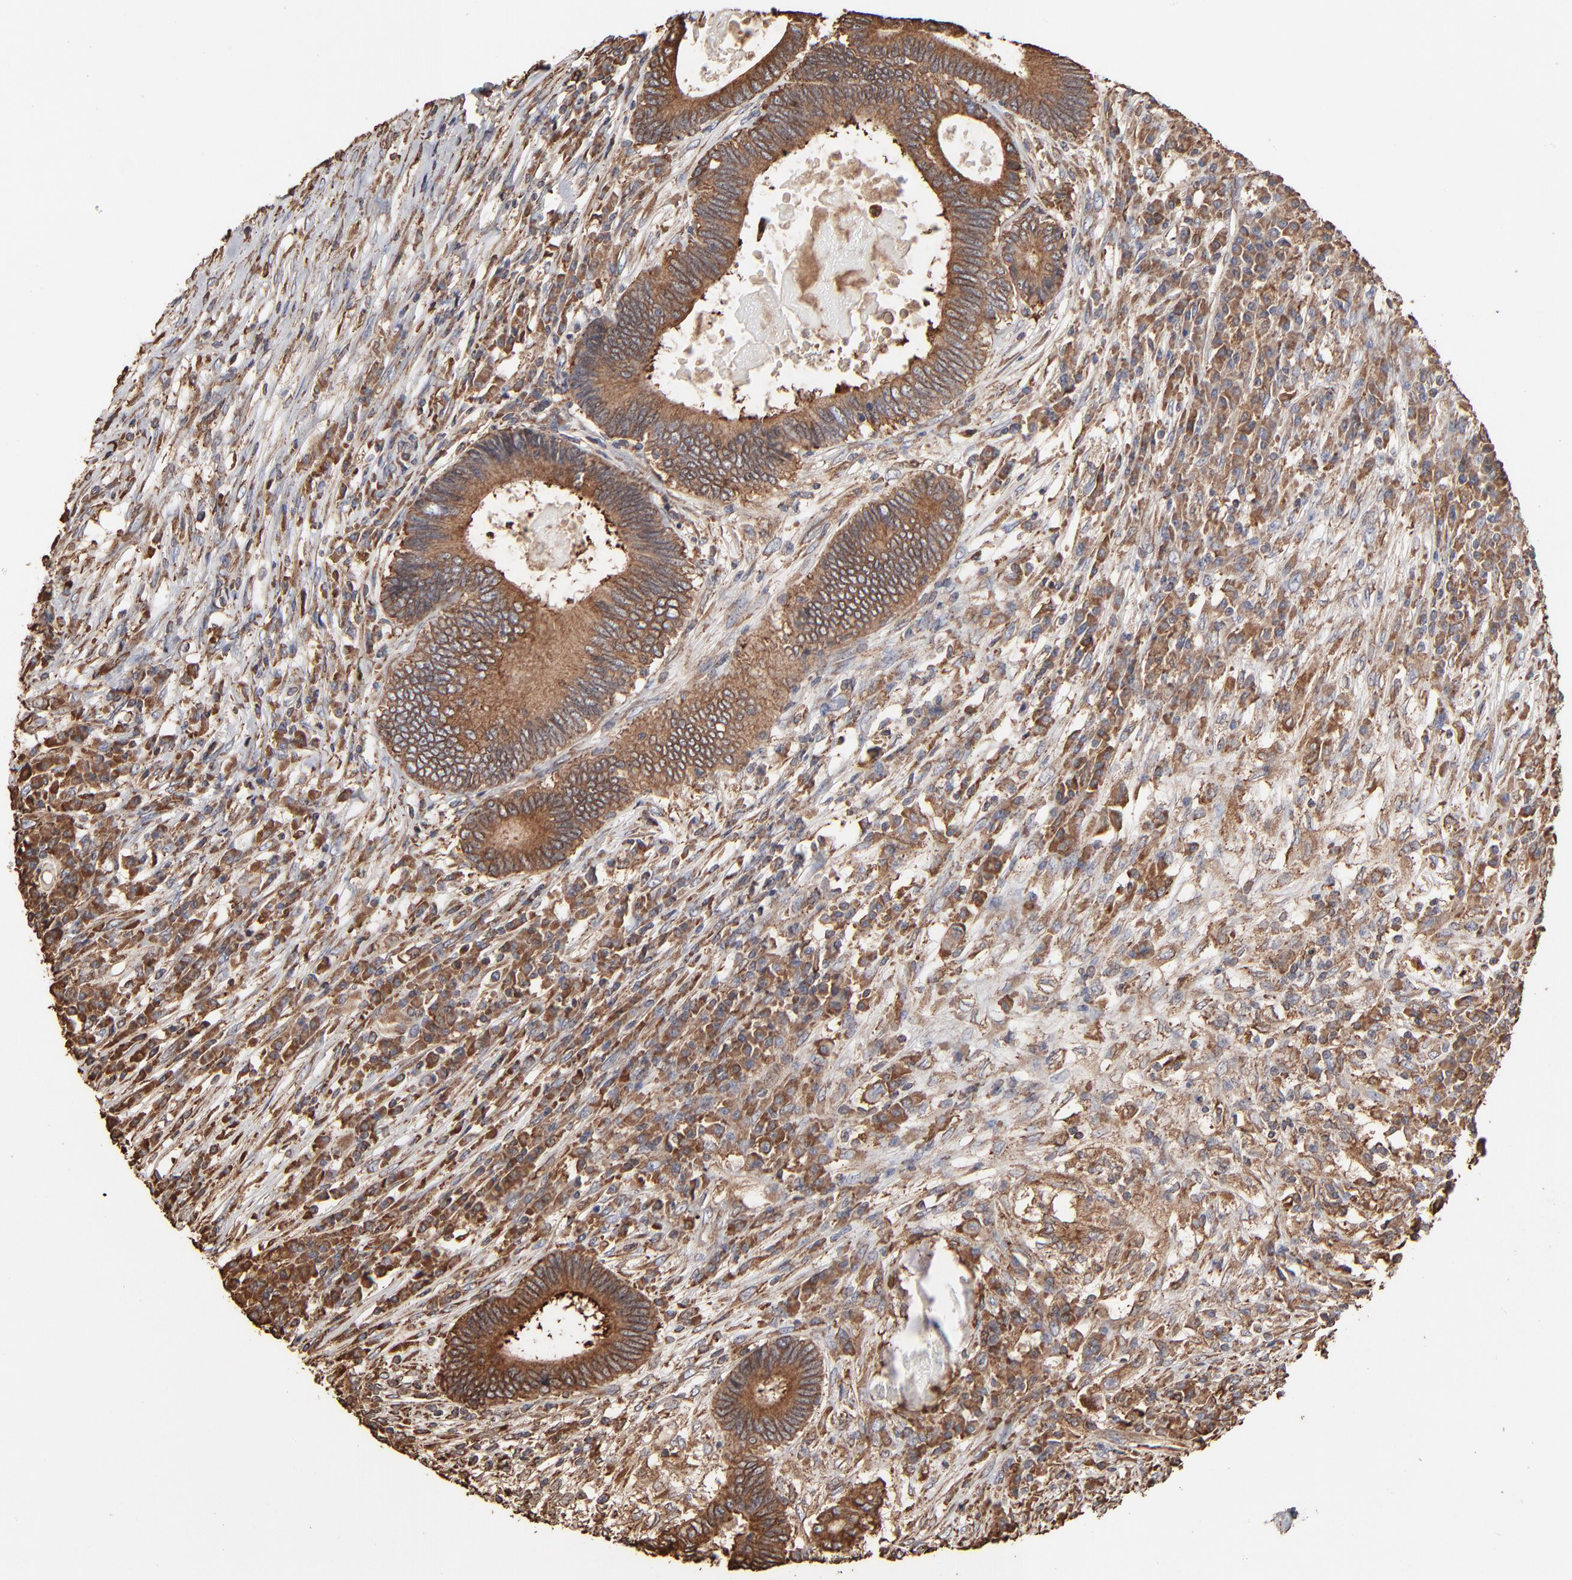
{"staining": {"intensity": "moderate", "quantity": ">75%", "location": "cytoplasmic/membranous"}, "tissue": "colorectal cancer", "cell_type": "Tumor cells", "image_type": "cancer", "snomed": [{"axis": "morphology", "description": "Adenocarcinoma, NOS"}, {"axis": "topography", "description": "Colon"}], "caption": "Moderate cytoplasmic/membranous protein expression is appreciated in approximately >75% of tumor cells in colorectal adenocarcinoma.", "gene": "PDIA3", "patient": {"sex": "female", "age": 78}}